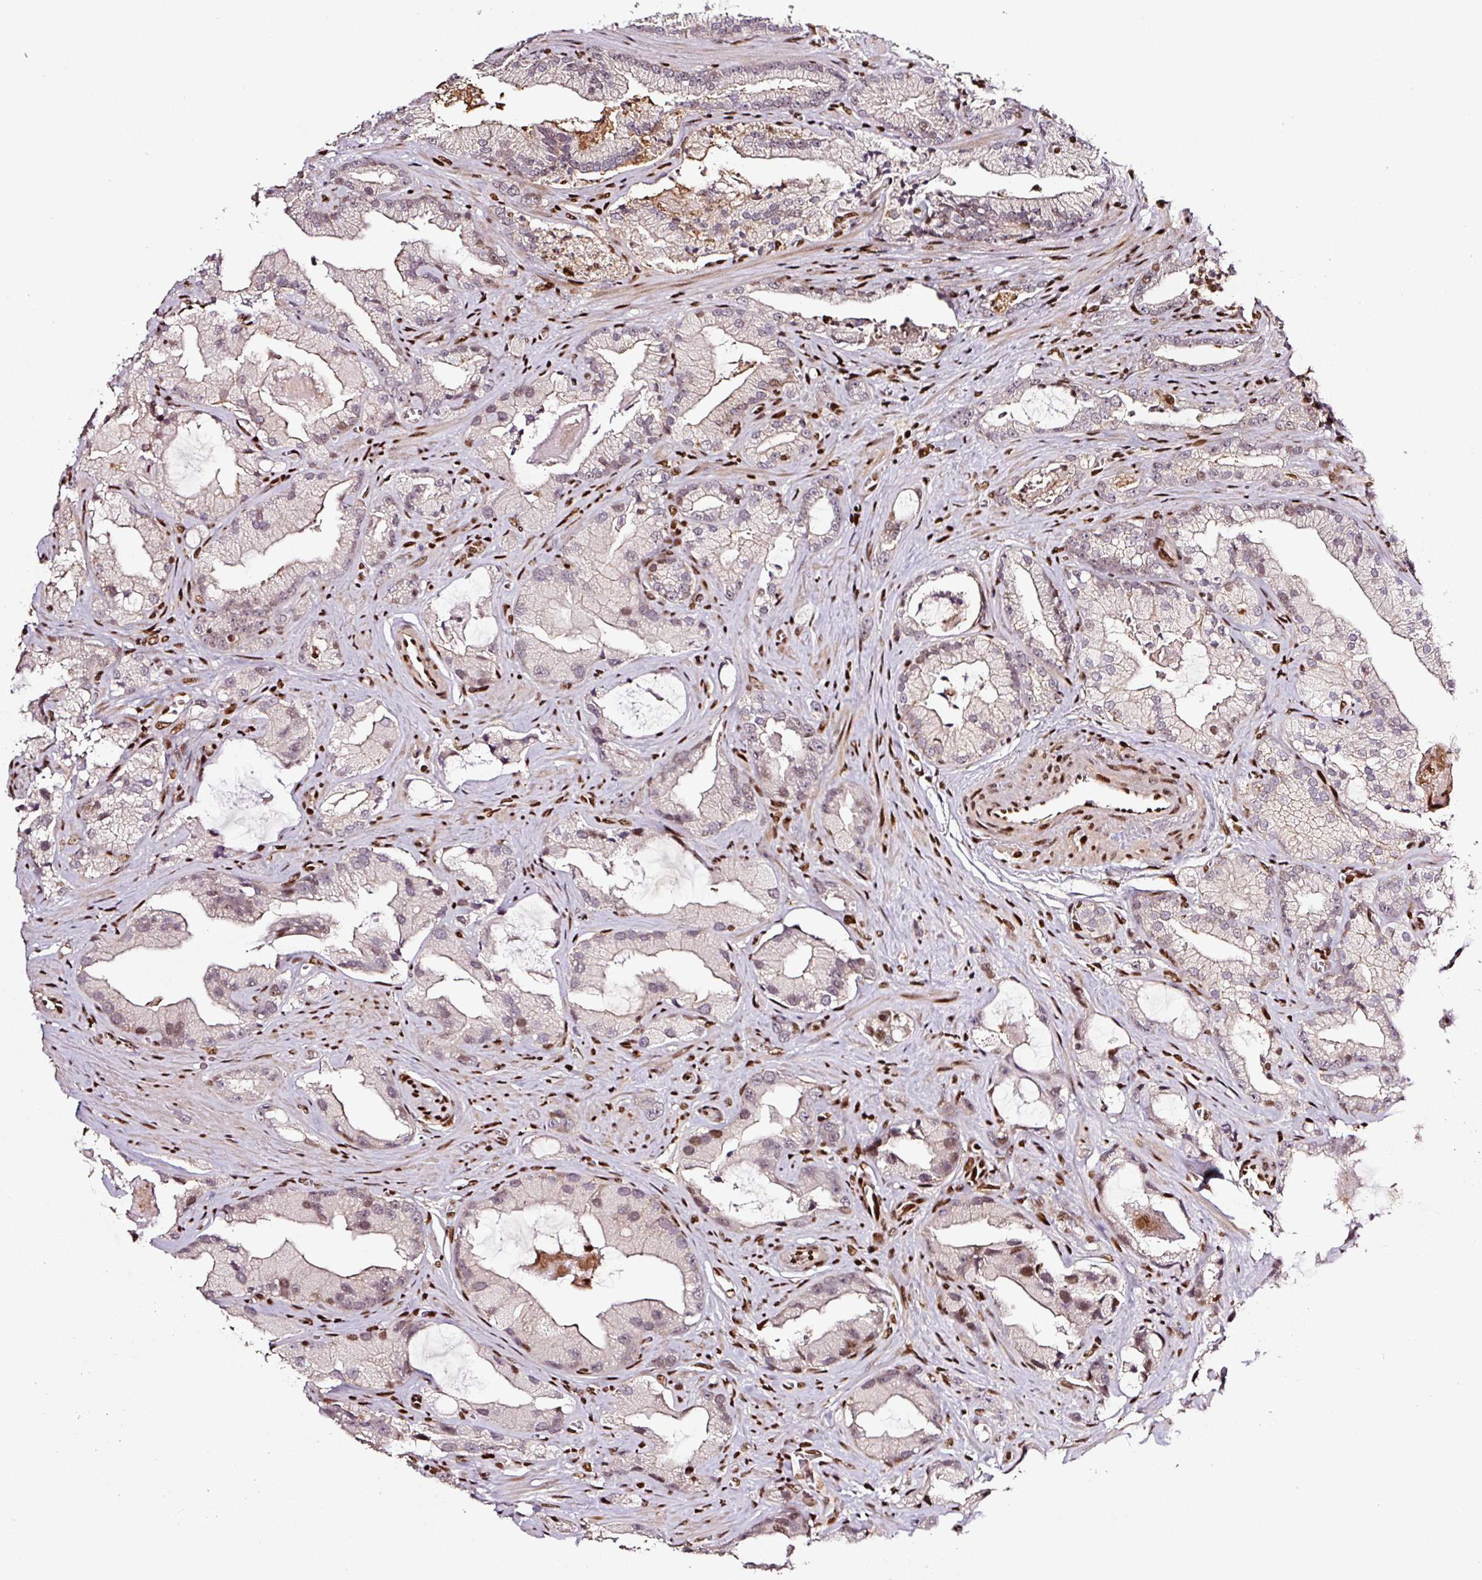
{"staining": {"intensity": "weak", "quantity": "<25%", "location": "nuclear"}, "tissue": "prostate cancer", "cell_type": "Tumor cells", "image_type": "cancer", "snomed": [{"axis": "morphology", "description": "Adenocarcinoma, High grade"}, {"axis": "topography", "description": "Prostate"}], "caption": "Immunohistochemistry of human prostate cancer shows no positivity in tumor cells. Nuclei are stained in blue.", "gene": "PYDC2", "patient": {"sex": "male", "age": 68}}